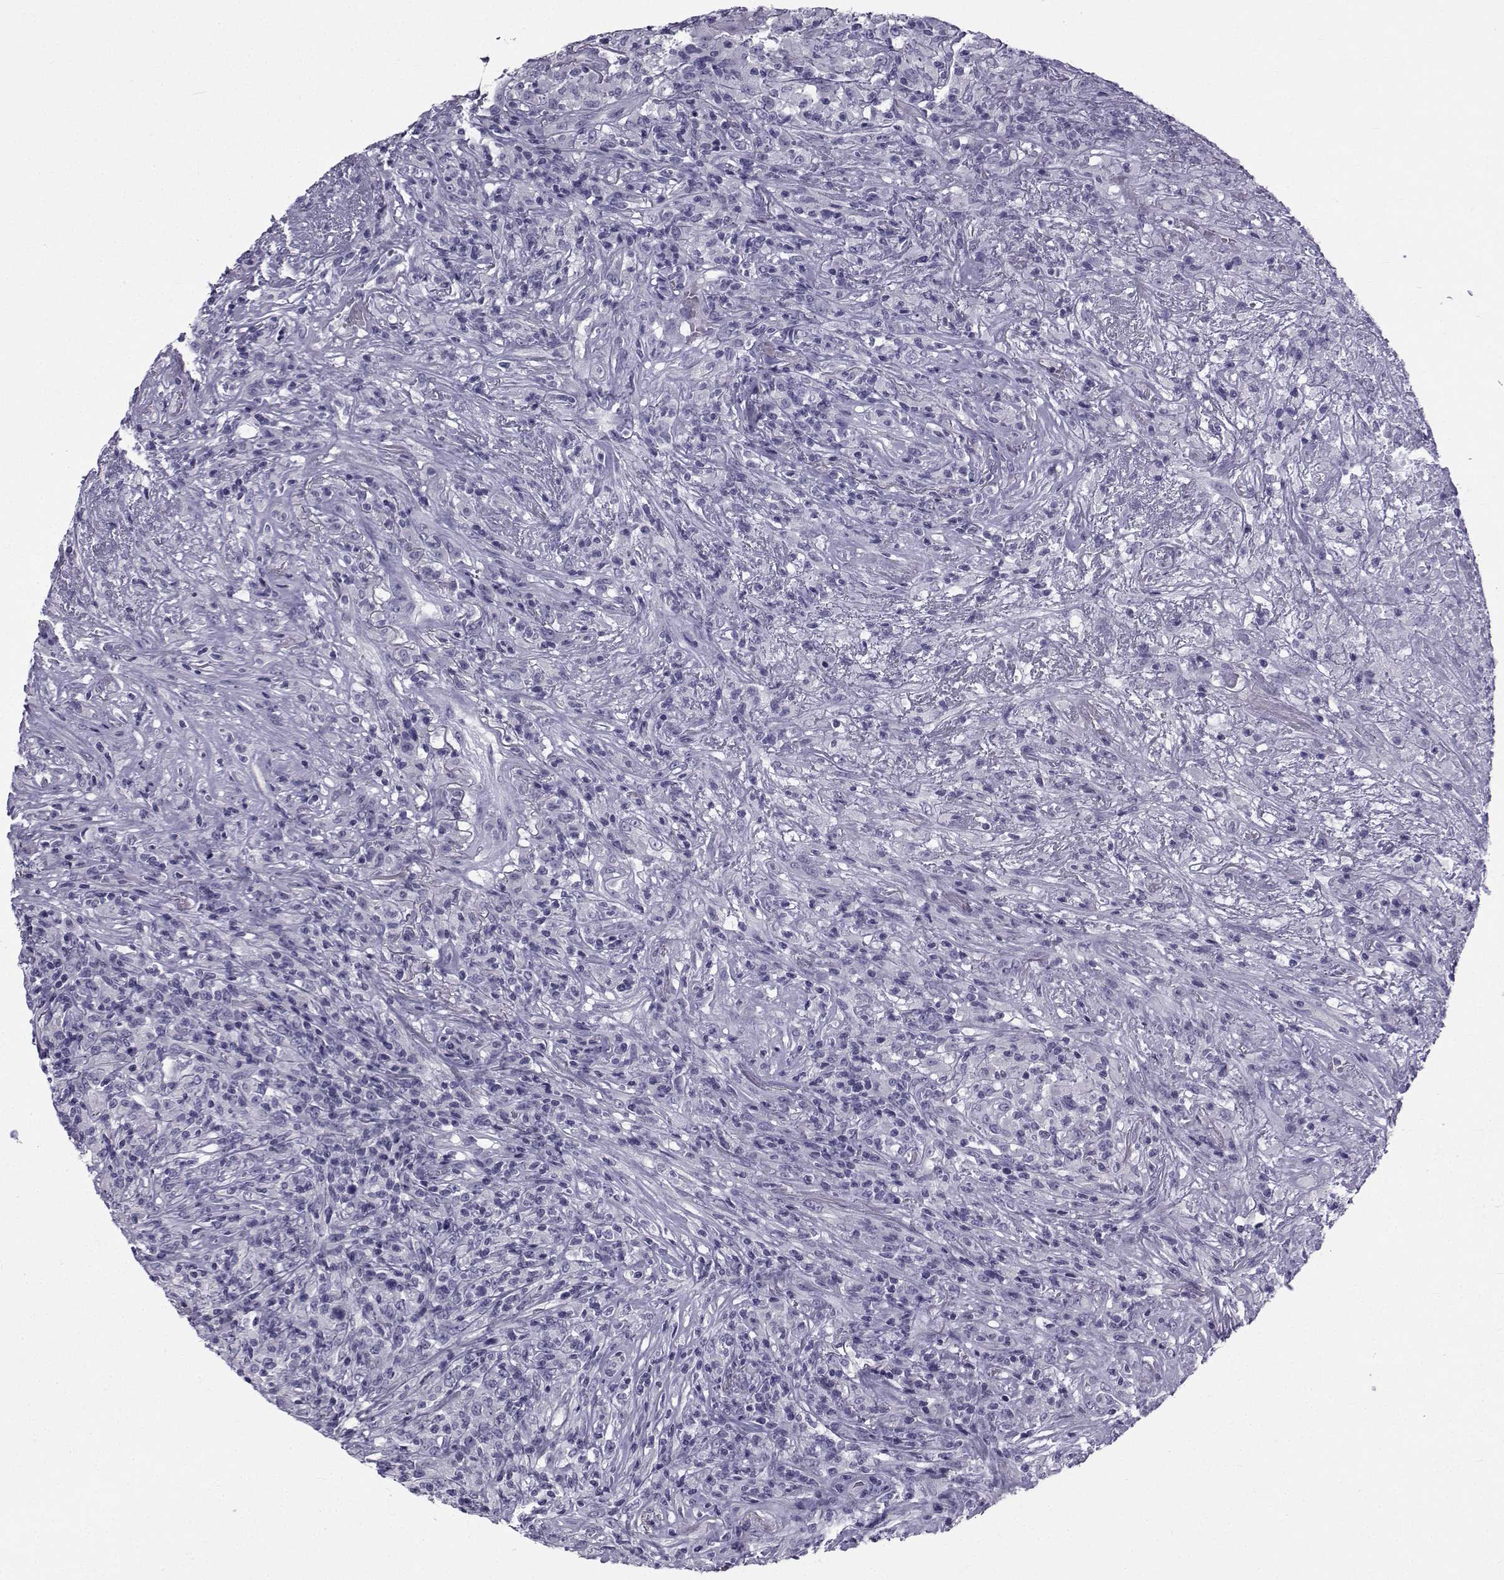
{"staining": {"intensity": "negative", "quantity": "none", "location": "none"}, "tissue": "lymphoma", "cell_type": "Tumor cells", "image_type": "cancer", "snomed": [{"axis": "morphology", "description": "Malignant lymphoma, non-Hodgkin's type, High grade"}, {"axis": "topography", "description": "Lung"}], "caption": "High power microscopy histopathology image of an immunohistochemistry (IHC) photomicrograph of lymphoma, revealing no significant positivity in tumor cells.", "gene": "SPANXD", "patient": {"sex": "male", "age": 79}}